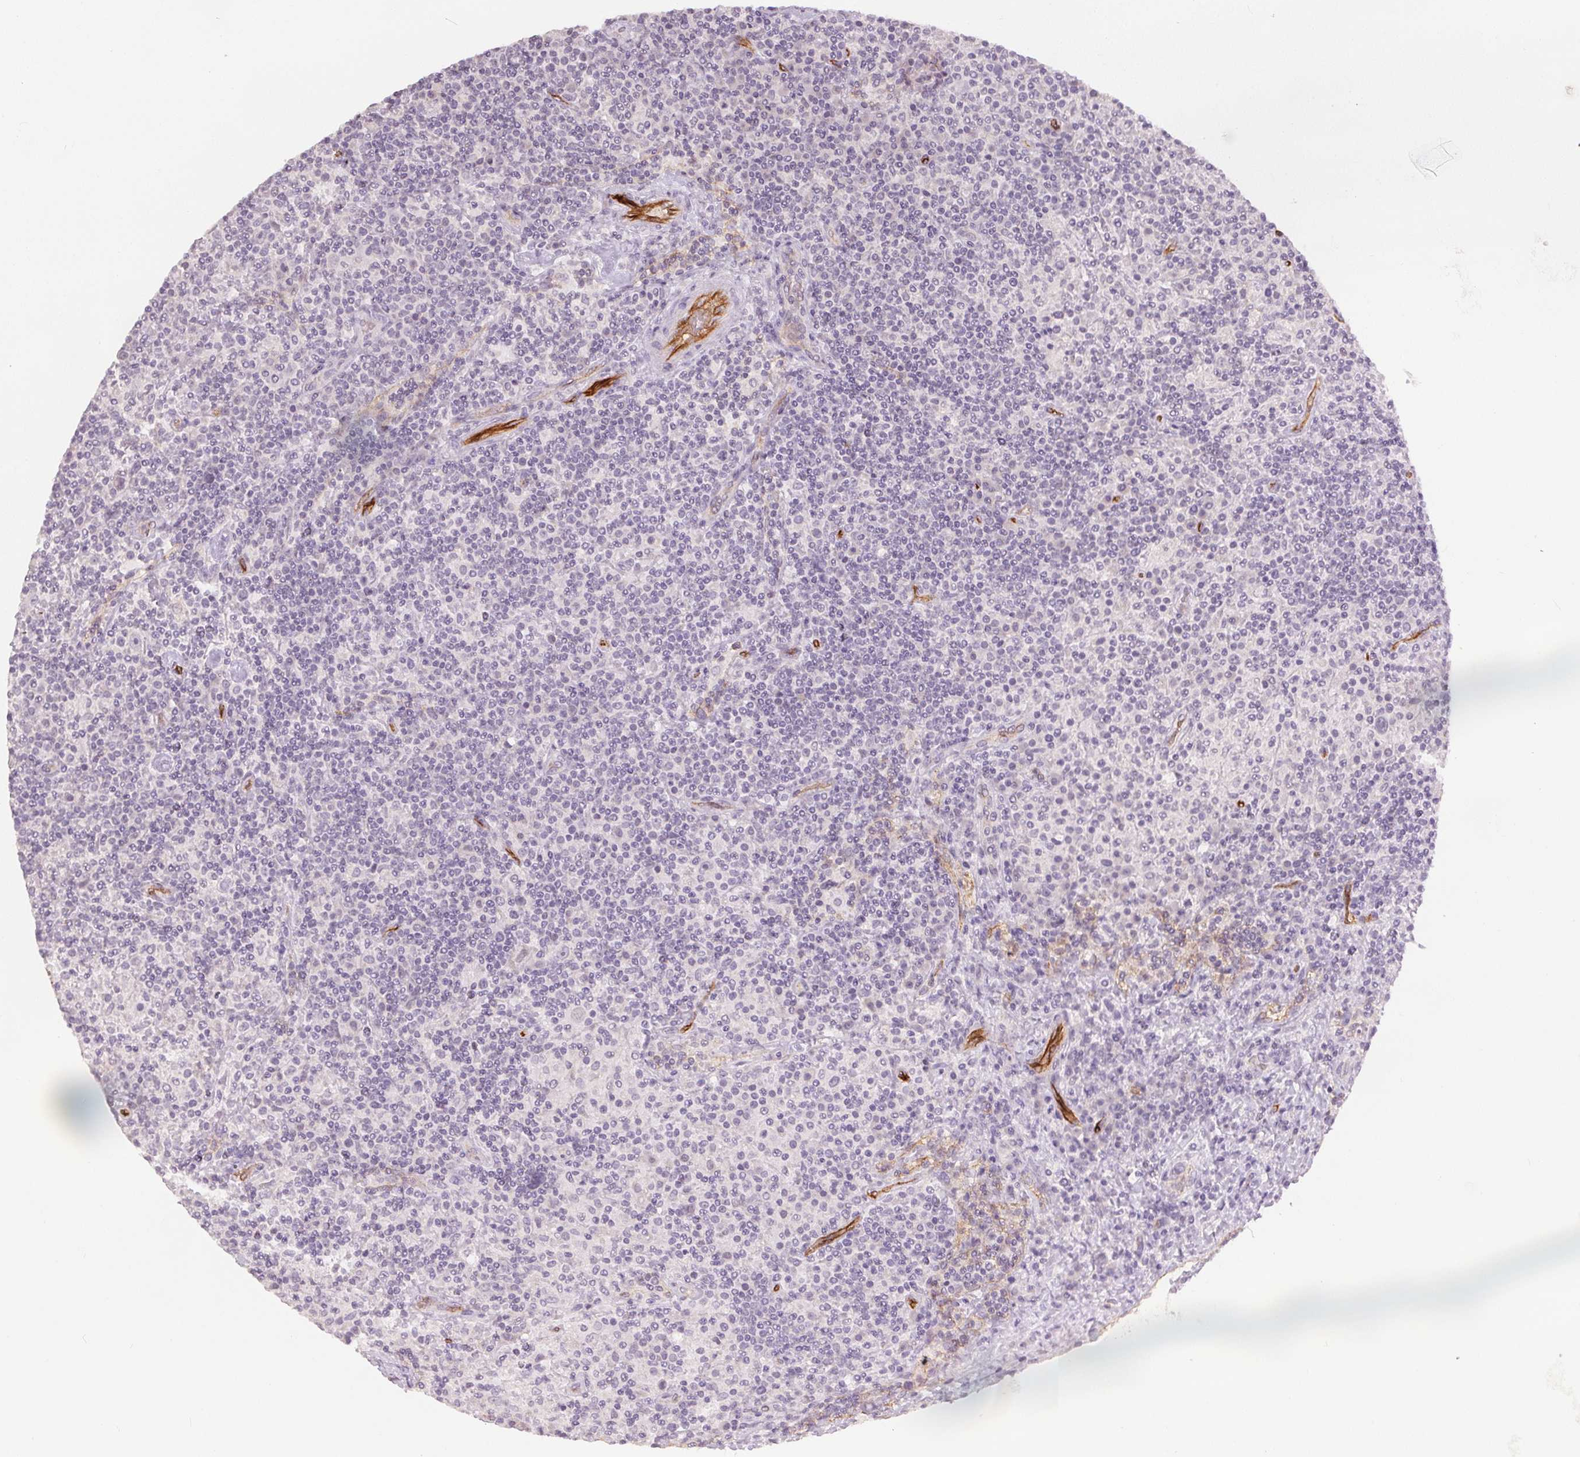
{"staining": {"intensity": "negative", "quantity": "none", "location": "none"}, "tissue": "lymphoma", "cell_type": "Tumor cells", "image_type": "cancer", "snomed": [{"axis": "morphology", "description": "Hodgkin's disease, NOS"}, {"axis": "topography", "description": "Lymph node"}], "caption": "Immunohistochemistry (IHC) image of Hodgkin's disease stained for a protein (brown), which demonstrates no staining in tumor cells. (Stains: DAB IHC with hematoxylin counter stain, Microscopy: brightfield microscopy at high magnification).", "gene": "PODXL", "patient": {"sex": "male", "age": 70}}